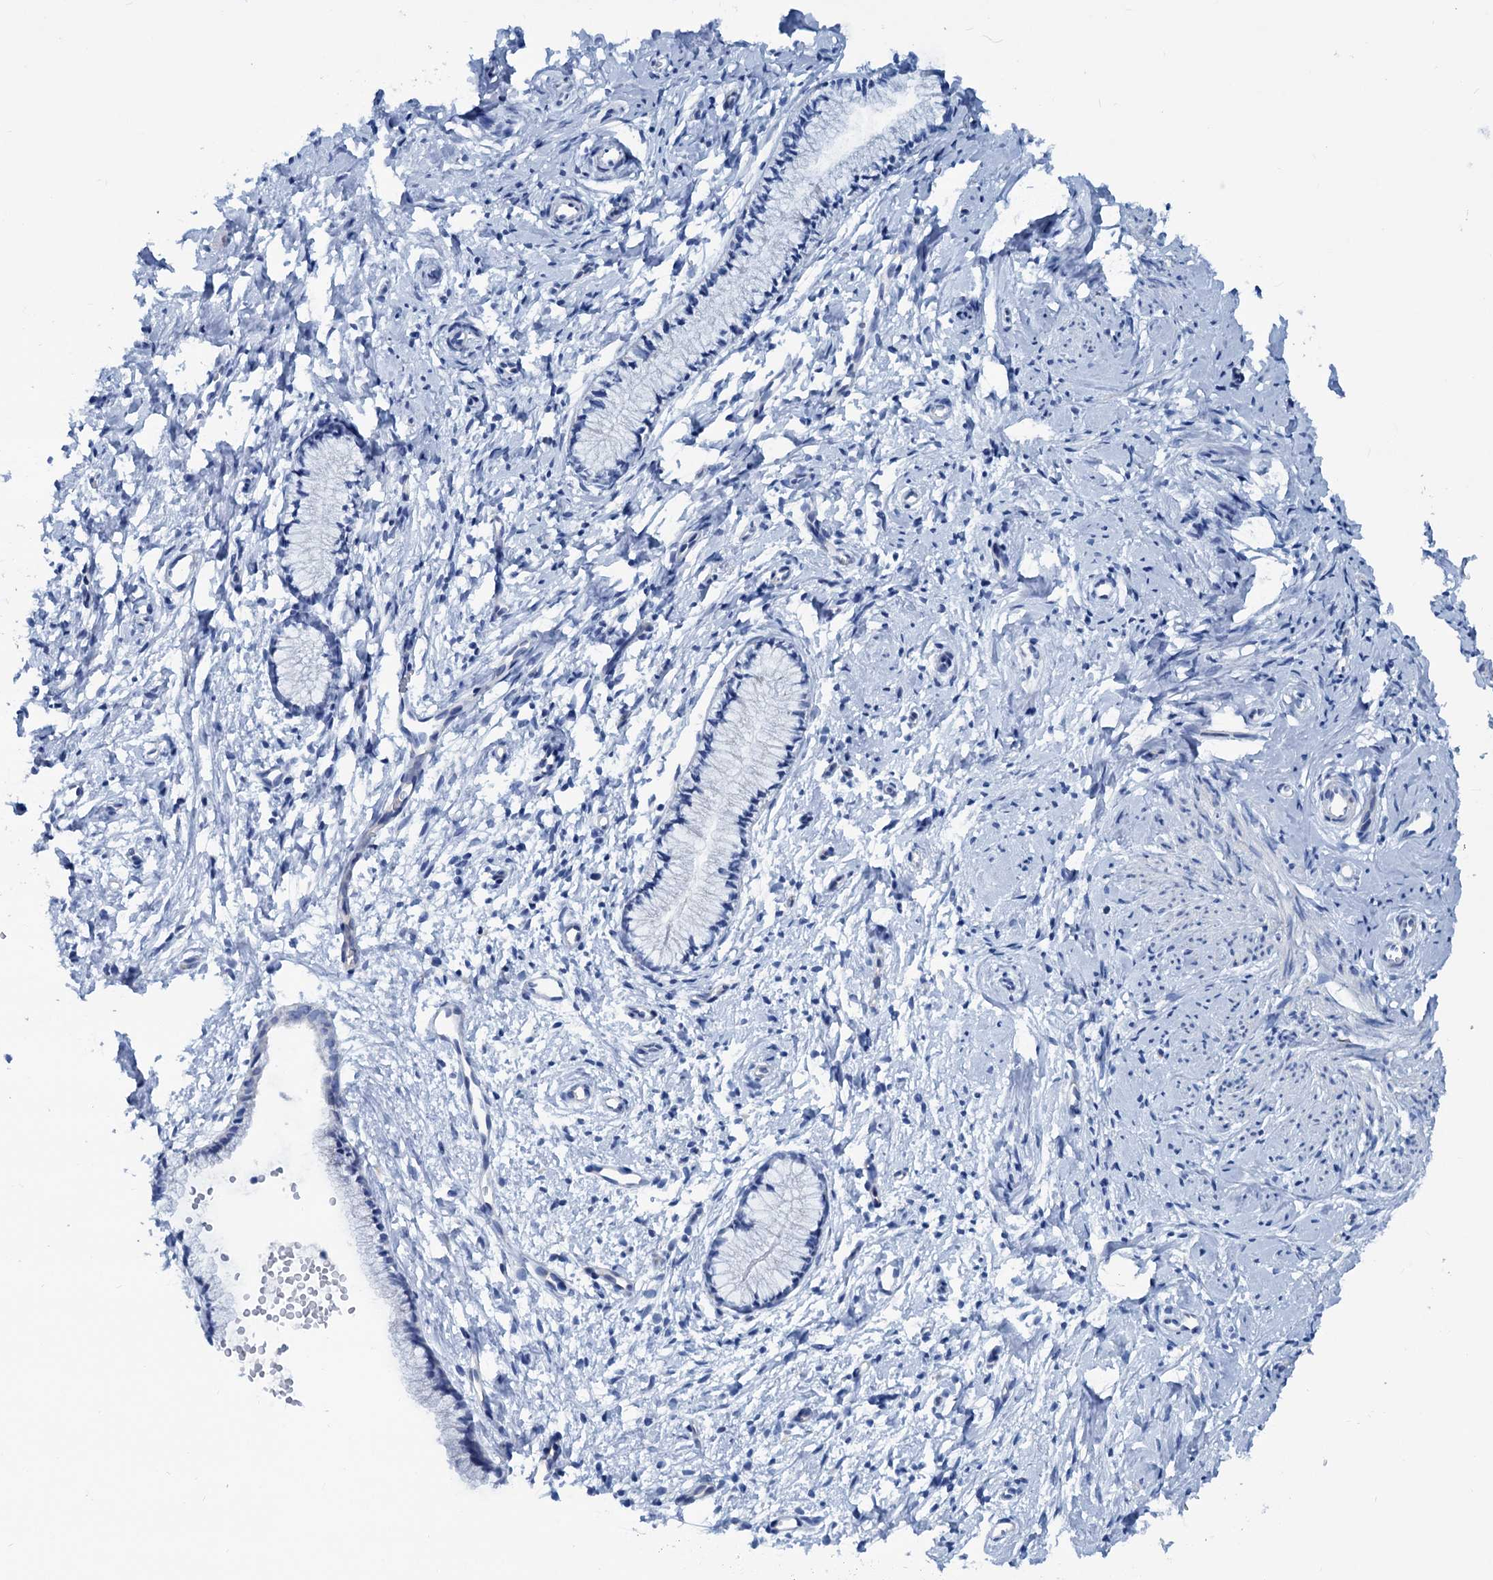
{"staining": {"intensity": "negative", "quantity": "none", "location": "none"}, "tissue": "cervix", "cell_type": "Glandular cells", "image_type": "normal", "snomed": [{"axis": "morphology", "description": "Normal tissue, NOS"}, {"axis": "topography", "description": "Cervix"}], "caption": "The photomicrograph exhibits no staining of glandular cells in benign cervix. (DAB immunohistochemistry, high magnification).", "gene": "SLC1A3", "patient": {"sex": "female", "age": 57}}